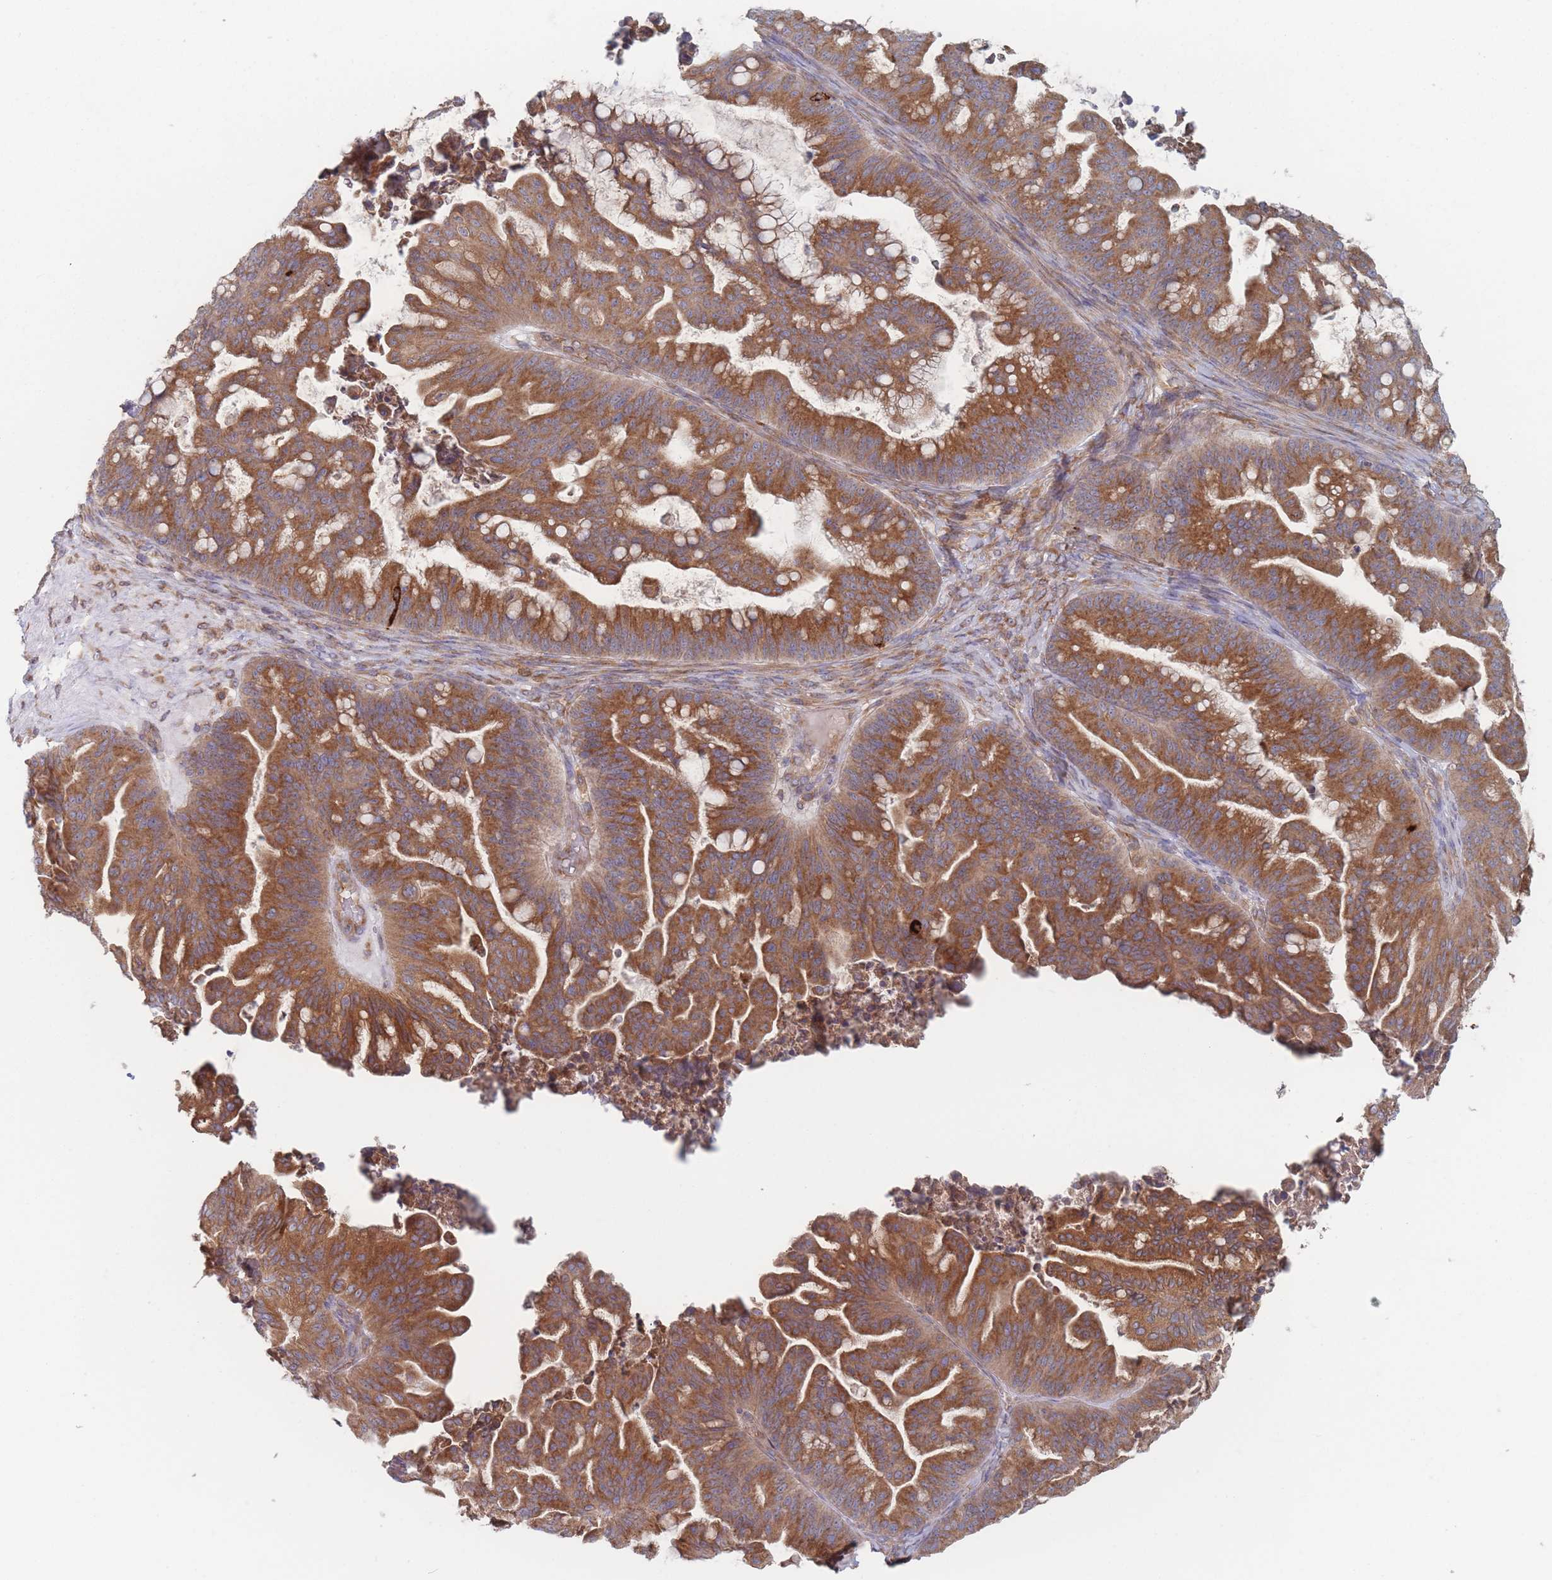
{"staining": {"intensity": "strong", "quantity": ">75%", "location": "cytoplasmic/membranous"}, "tissue": "ovarian cancer", "cell_type": "Tumor cells", "image_type": "cancer", "snomed": [{"axis": "morphology", "description": "Cystadenocarcinoma, mucinous, NOS"}, {"axis": "topography", "description": "Ovary"}], "caption": "Immunohistochemical staining of human ovarian cancer (mucinous cystadenocarcinoma) demonstrates high levels of strong cytoplasmic/membranous staining in about >75% of tumor cells.", "gene": "KDSR", "patient": {"sex": "female", "age": 67}}